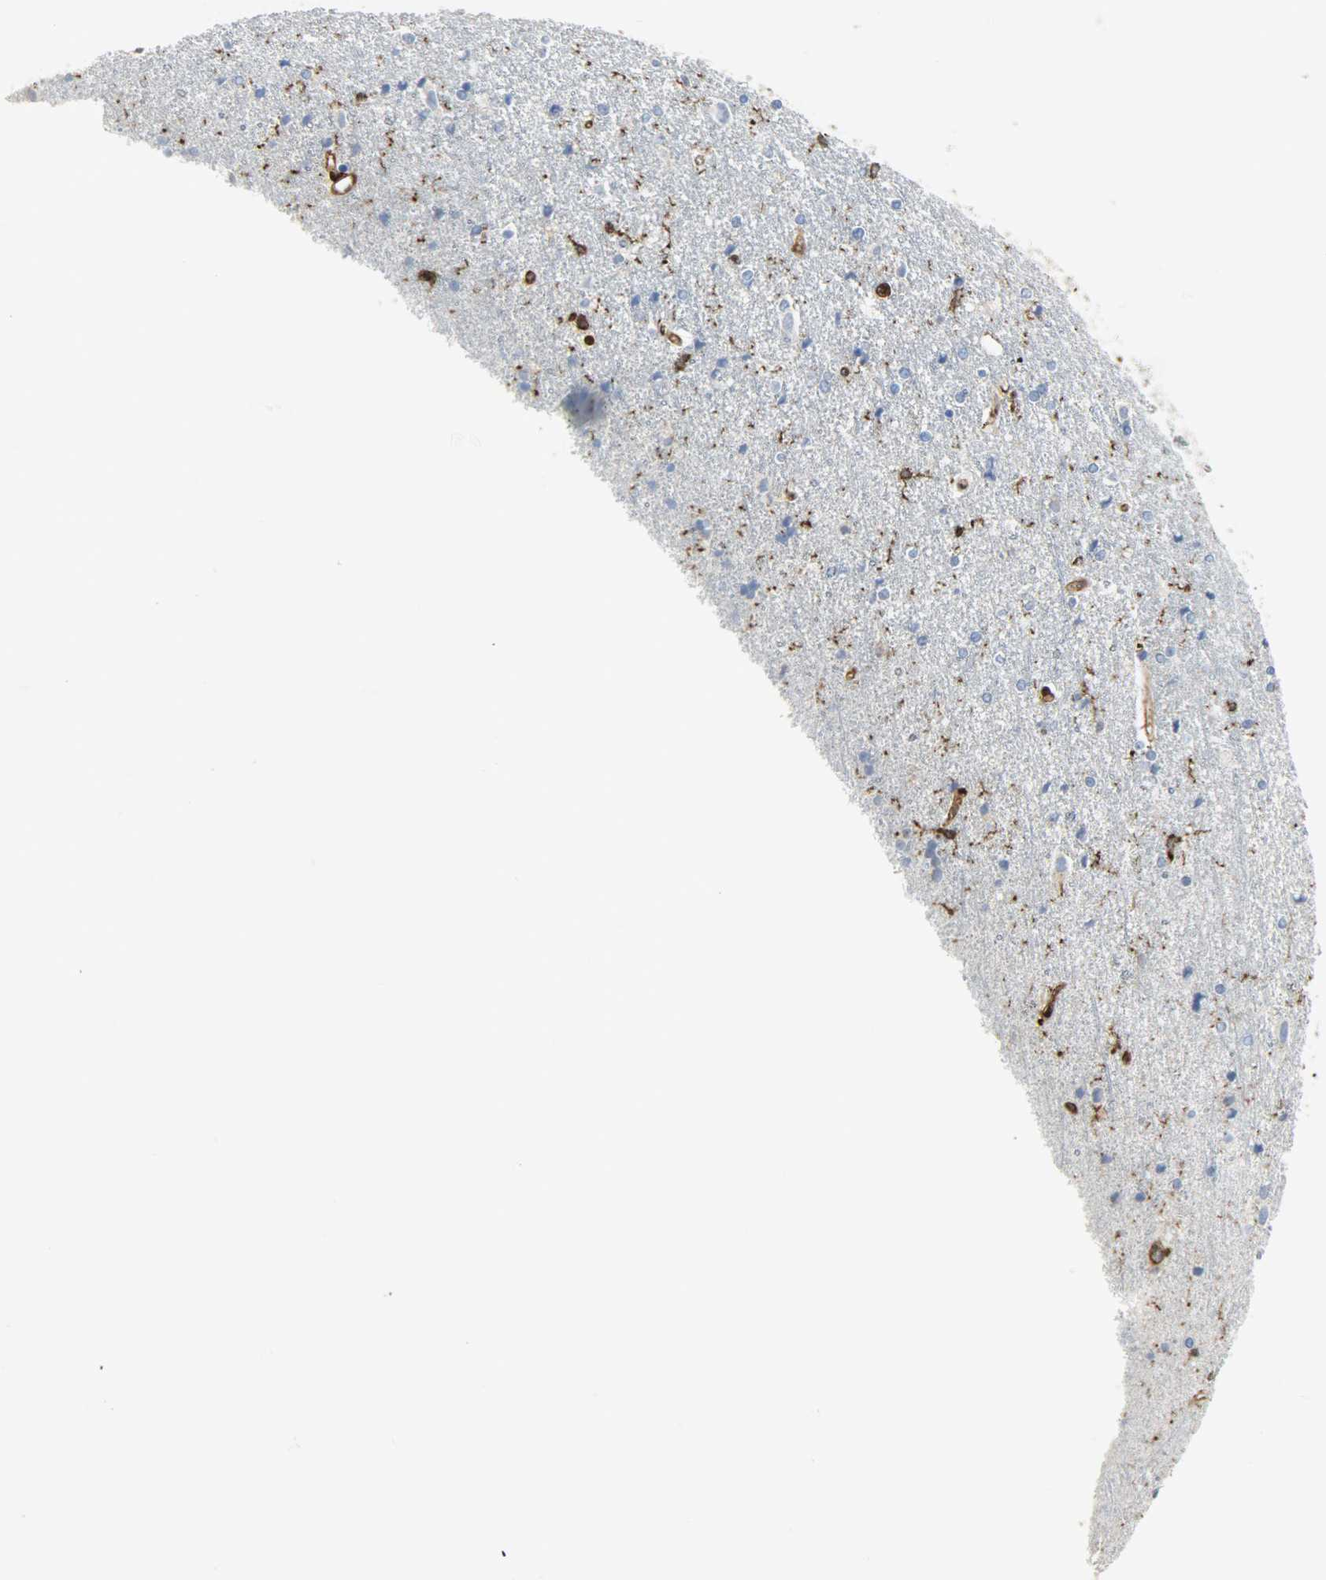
{"staining": {"intensity": "strong", "quantity": "<25%", "location": "cytoplasmic/membranous"}, "tissue": "caudate", "cell_type": "Glial cells", "image_type": "normal", "snomed": [{"axis": "morphology", "description": "Normal tissue, NOS"}, {"axis": "topography", "description": "Lateral ventricle wall"}], "caption": "Caudate stained with IHC displays strong cytoplasmic/membranous positivity in approximately <25% of glial cells. (IHC, brightfield microscopy, high magnification).", "gene": "VASP", "patient": {"sex": "female", "age": 54}}